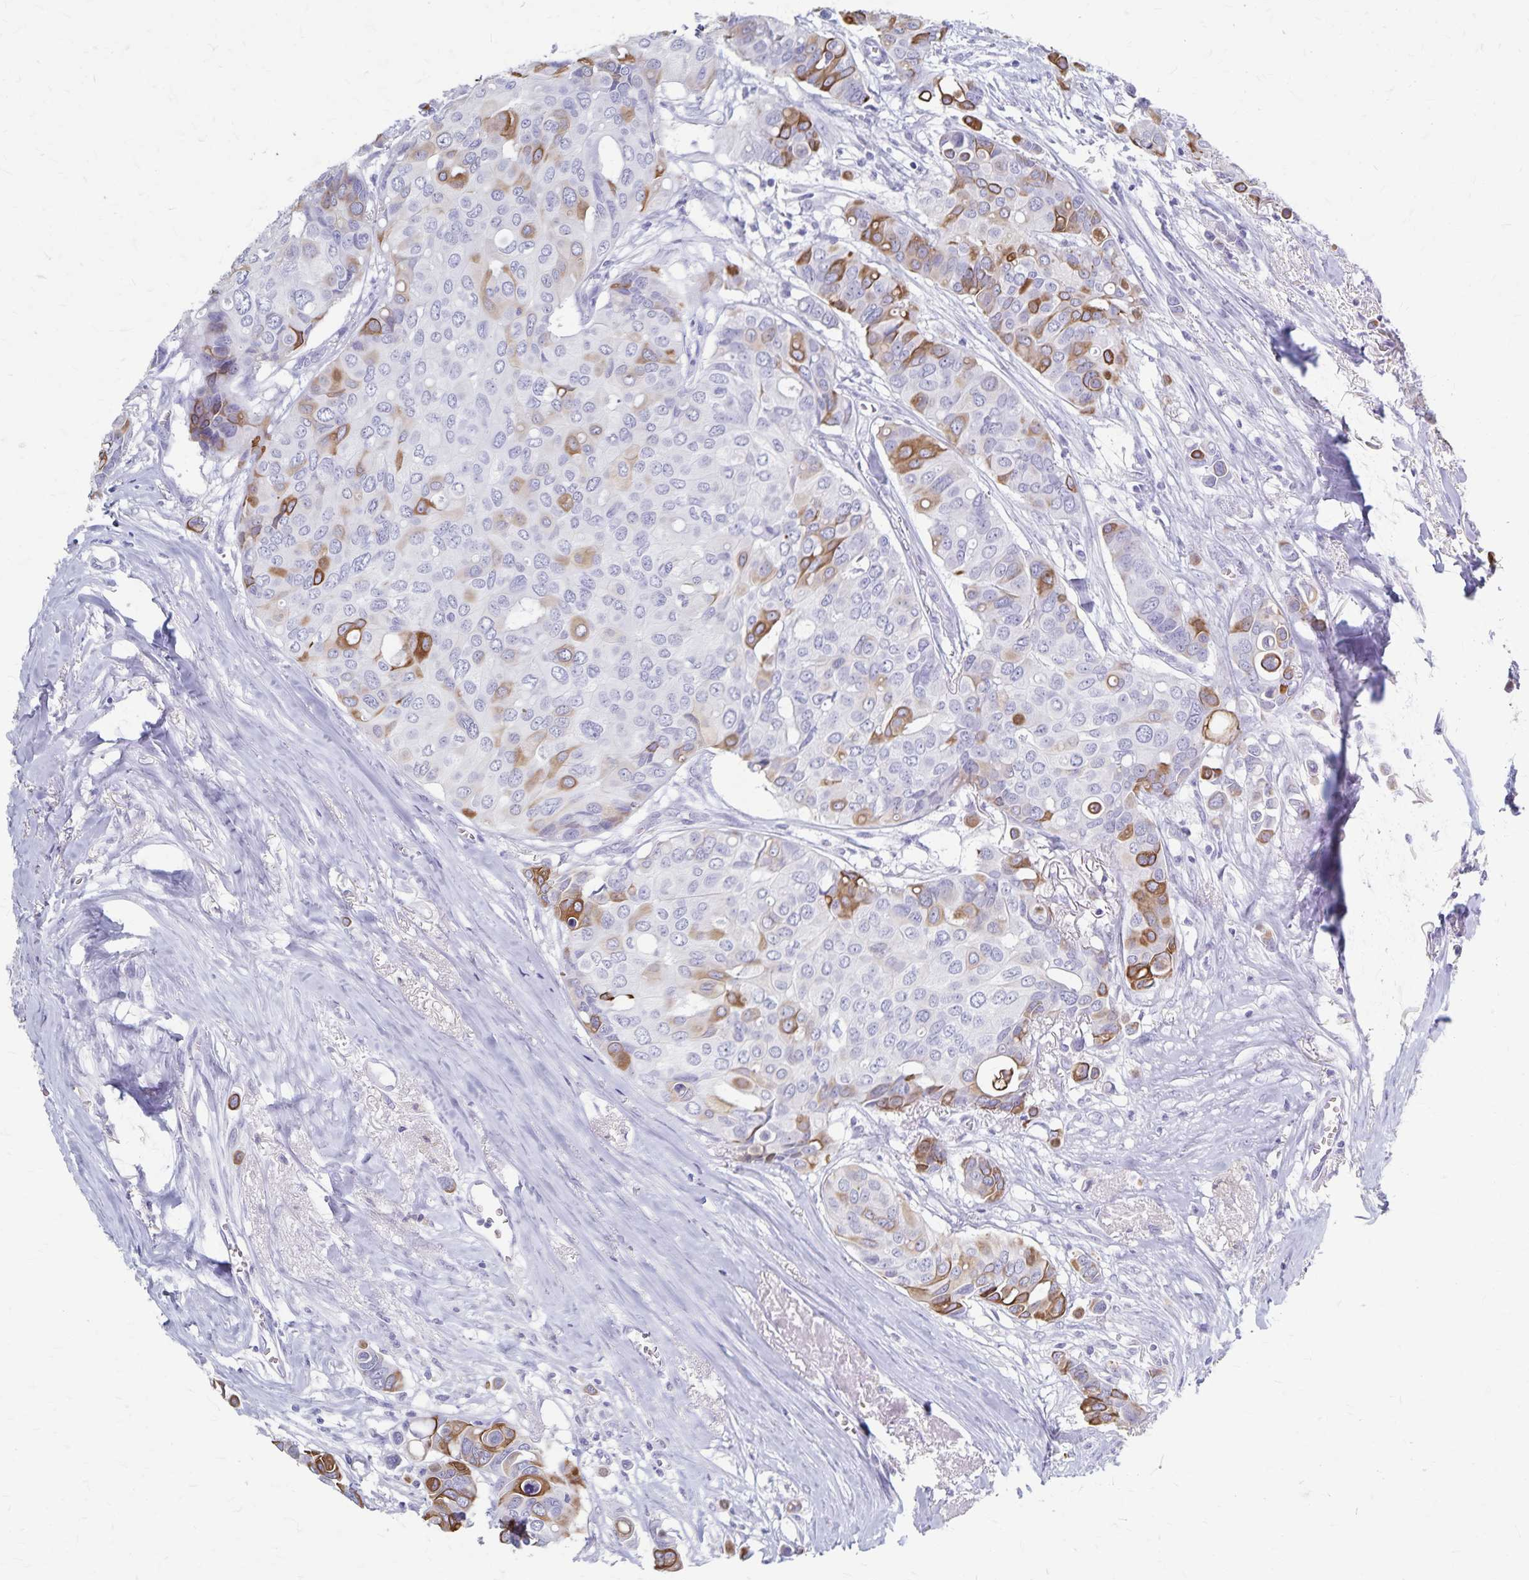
{"staining": {"intensity": "moderate", "quantity": "<25%", "location": "cytoplasmic/membranous"}, "tissue": "breast cancer", "cell_type": "Tumor cells", "image_type": "cancer", "snomed": [{"axis": "morphology", "description": "Duct carcinoma"}, {"axis": "topography", "description": "Breast"}], "caption": "This photomicrograph reveals immunohistochemistry staining of human breast cancer (infiltrating ductal carcinoma), with low moderate cytoplasmic/membranous staining in about <25% of tumor cells.", "gene": "GPBAR1", "patient": {"sex": "female", "age": 54}}